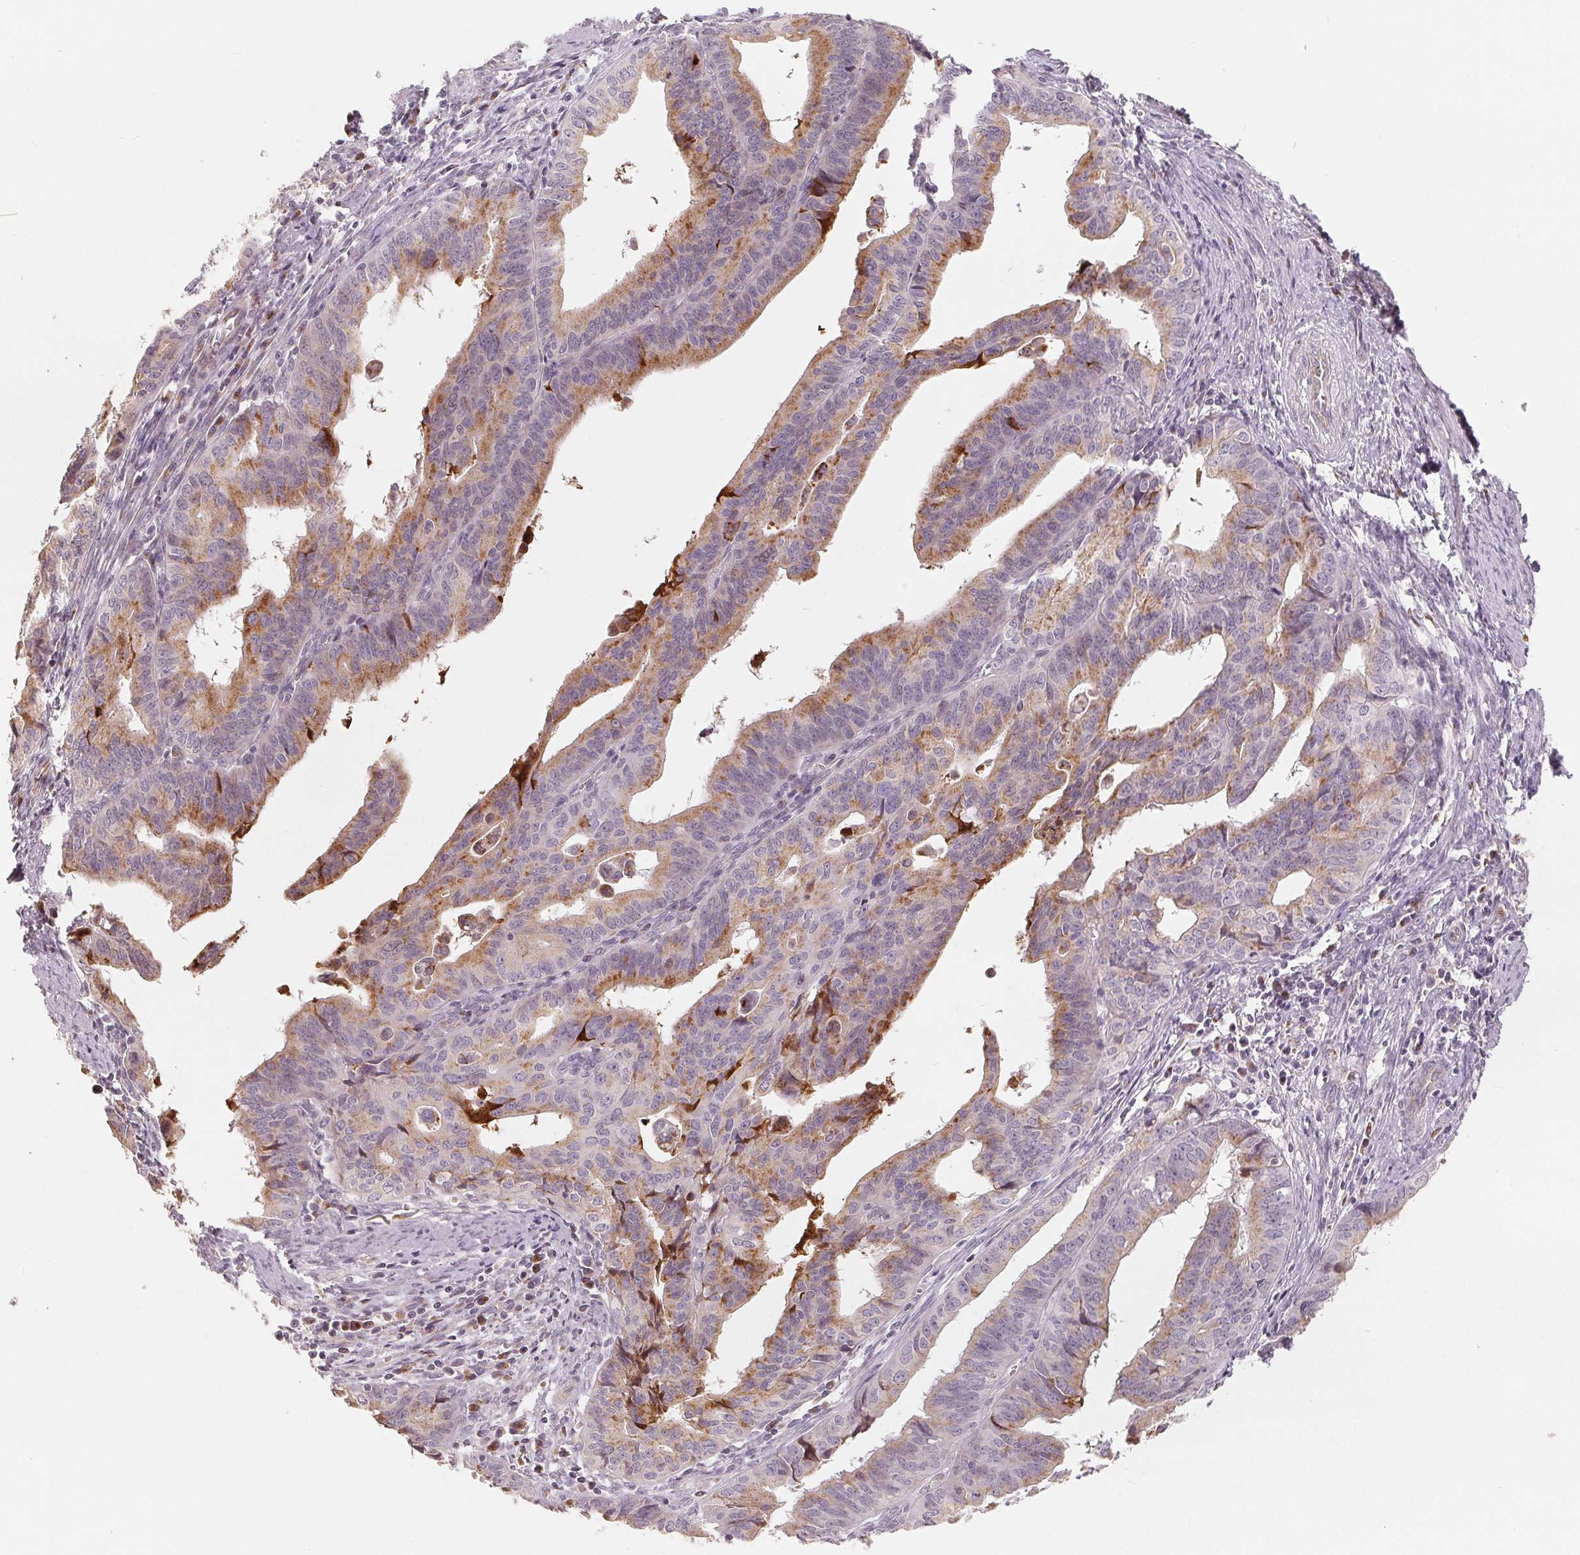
{"staining": {"intensity": "weak", "quantity": "25%-75%", "location": "cytoplasmic/membranous"}, "tissue": "endometrial cancer", "cell_type": "Tumor cells", "image_type": "cancer", "snomed": [{"axis": "morphology", "description": "Adenocarcinoma, NOS"}, {"axis": "topography", "description": "Endometrium"}], "caption": "Immunohistochemistry (IHC) image of human adenocarcinoma (endometrial) stained for a protein (brown), which demonstrates low levels of weak cytoplasmic/membranous staining in approximately 25%-75% of tumor cells.", "gene": "TMSB15B", "patient": {"sex": "female", "age": 65}}